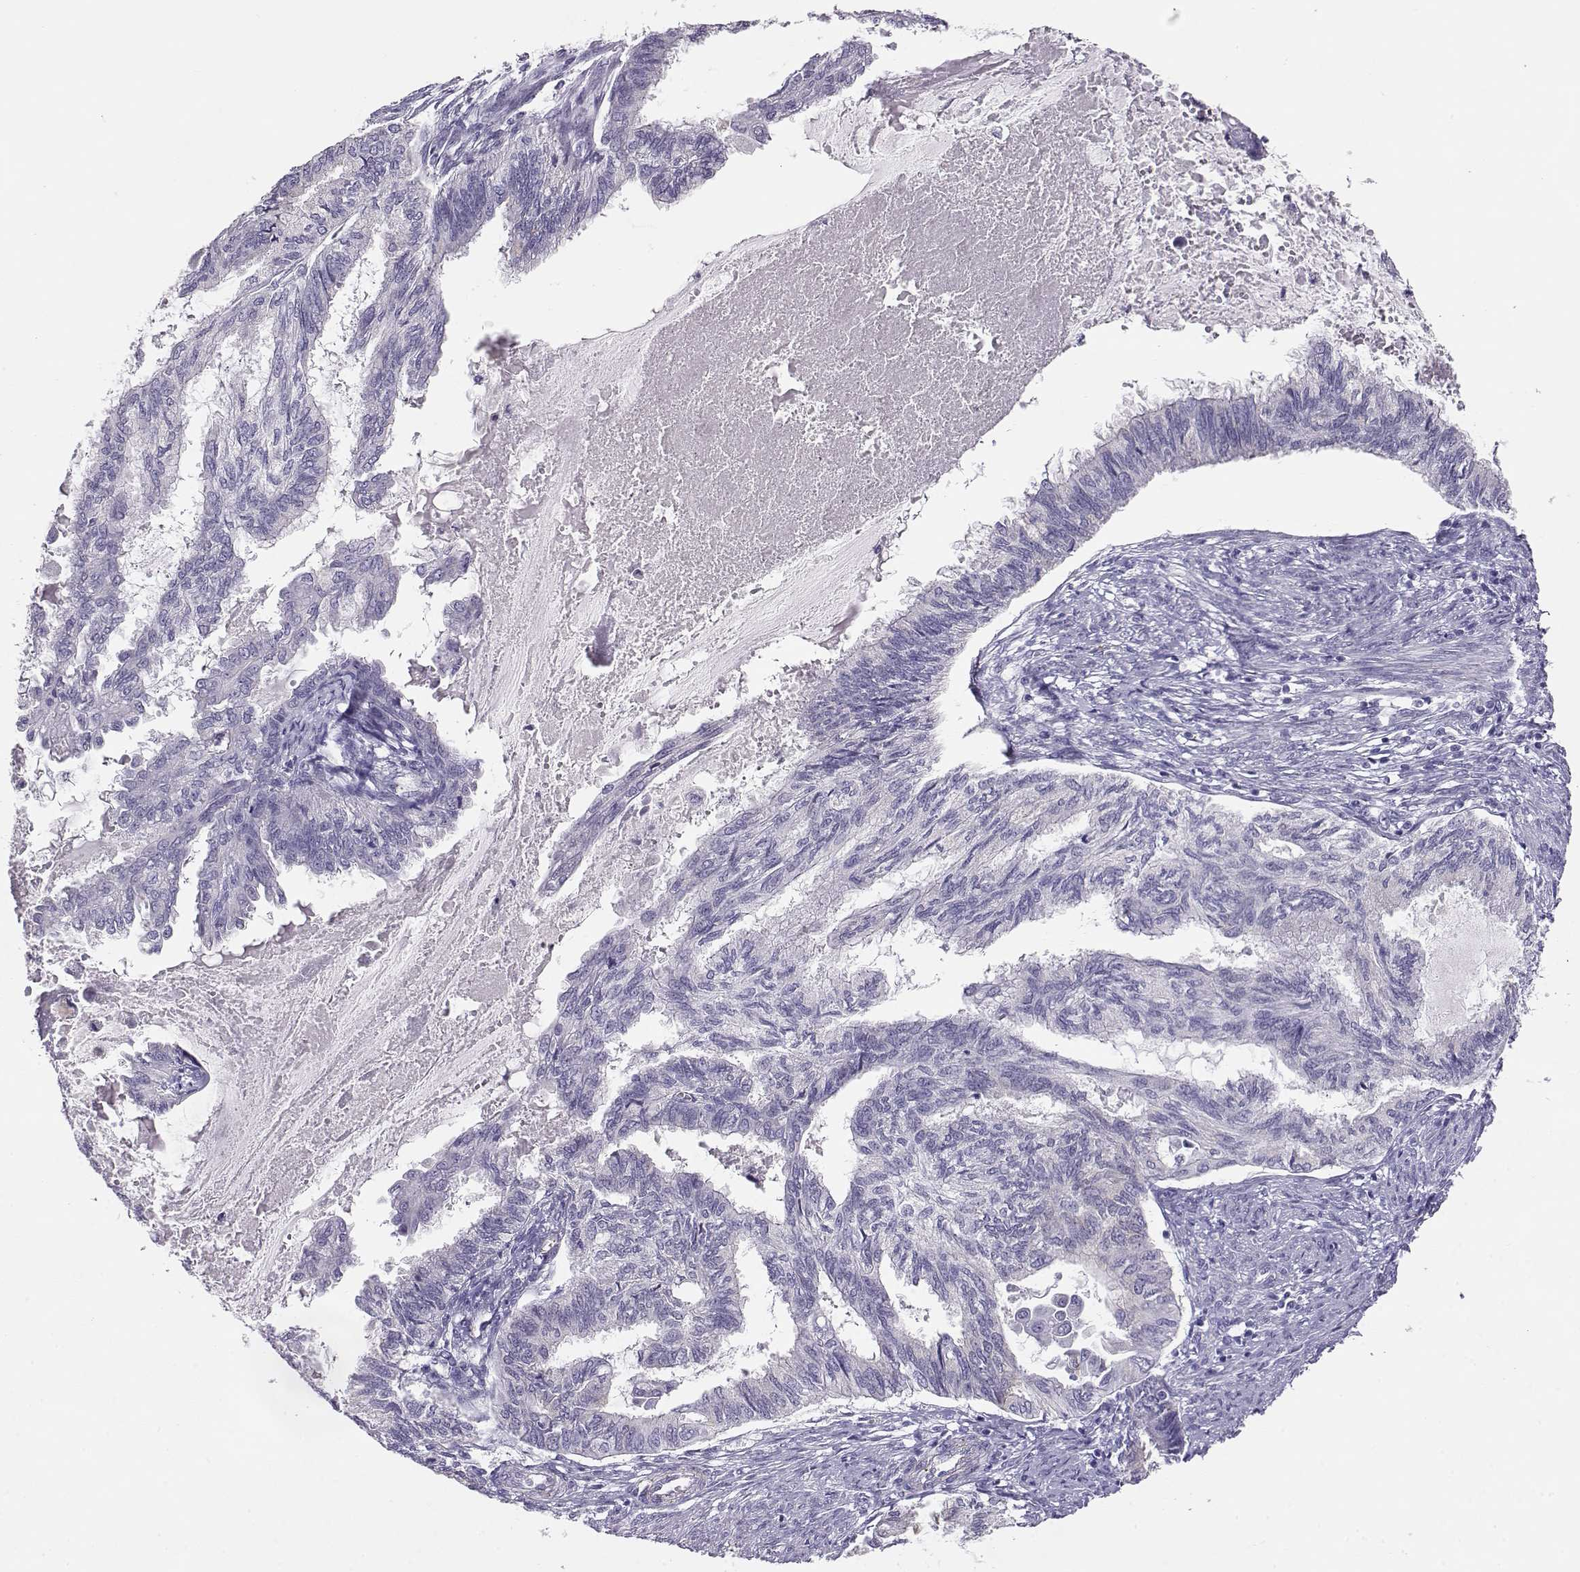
{"staining": {"intensity": "negative", "quantity": "none", "location": "none"}, "tissue": "endometrial cancer", "cell_type": "Tumor cells", "image_type": "cancer", "snomed": [{"axis": "morphology", "description": "Adenocarcinoma, NOS"}, {"axis": "topography", "description": "Endometrium"}], "caption": "Protein analysis of endometrial cancer (adenocarcinoma) displays no significant staining in tumor cells.", "gene": "ENDOU", "patient": {"sex": "female", "age": 86}}